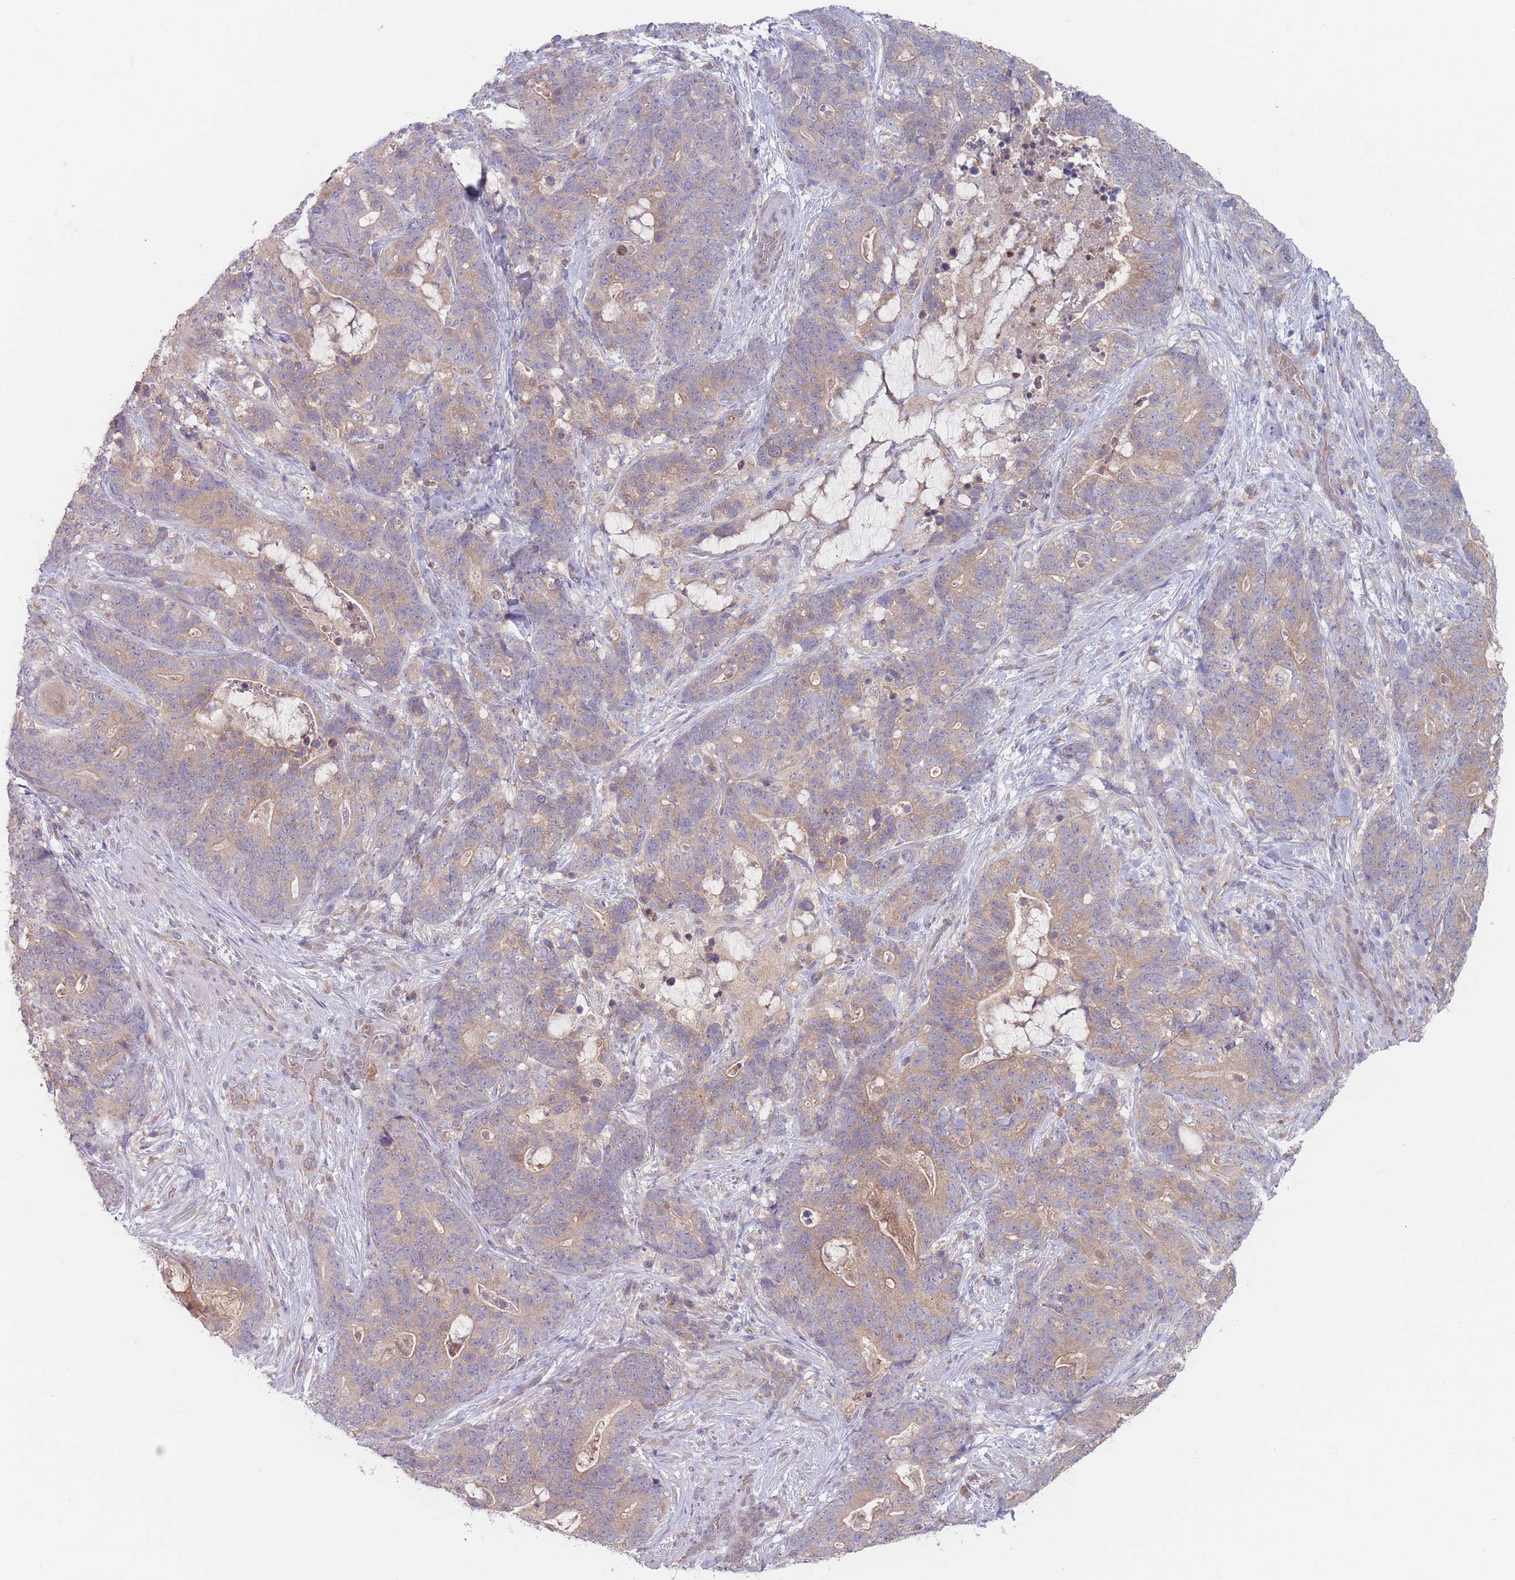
{"staining": {"intensity": "weak", "quantity": "25%-75%", "location": "cytoplasmic/membranous"}, "tissue": "stomach cancer", "cell_type": "Tumor cells", "image_type": "cancer", "snomed": [{"axis": "morphology", "description": "Normal tissue, NOS"}, {"axis": "morphology", "description": "Adenocarcinoma, NOS"}, {"axis": "topography", "description": "Stomach"}], "caption": "A brown stain labels weak cytoplasmic/membranous staining of a protein in stomach adenocarcinoma tumor cells.", "gene": "PPM1A", "patient": {"sex": "female", "age": 64}}